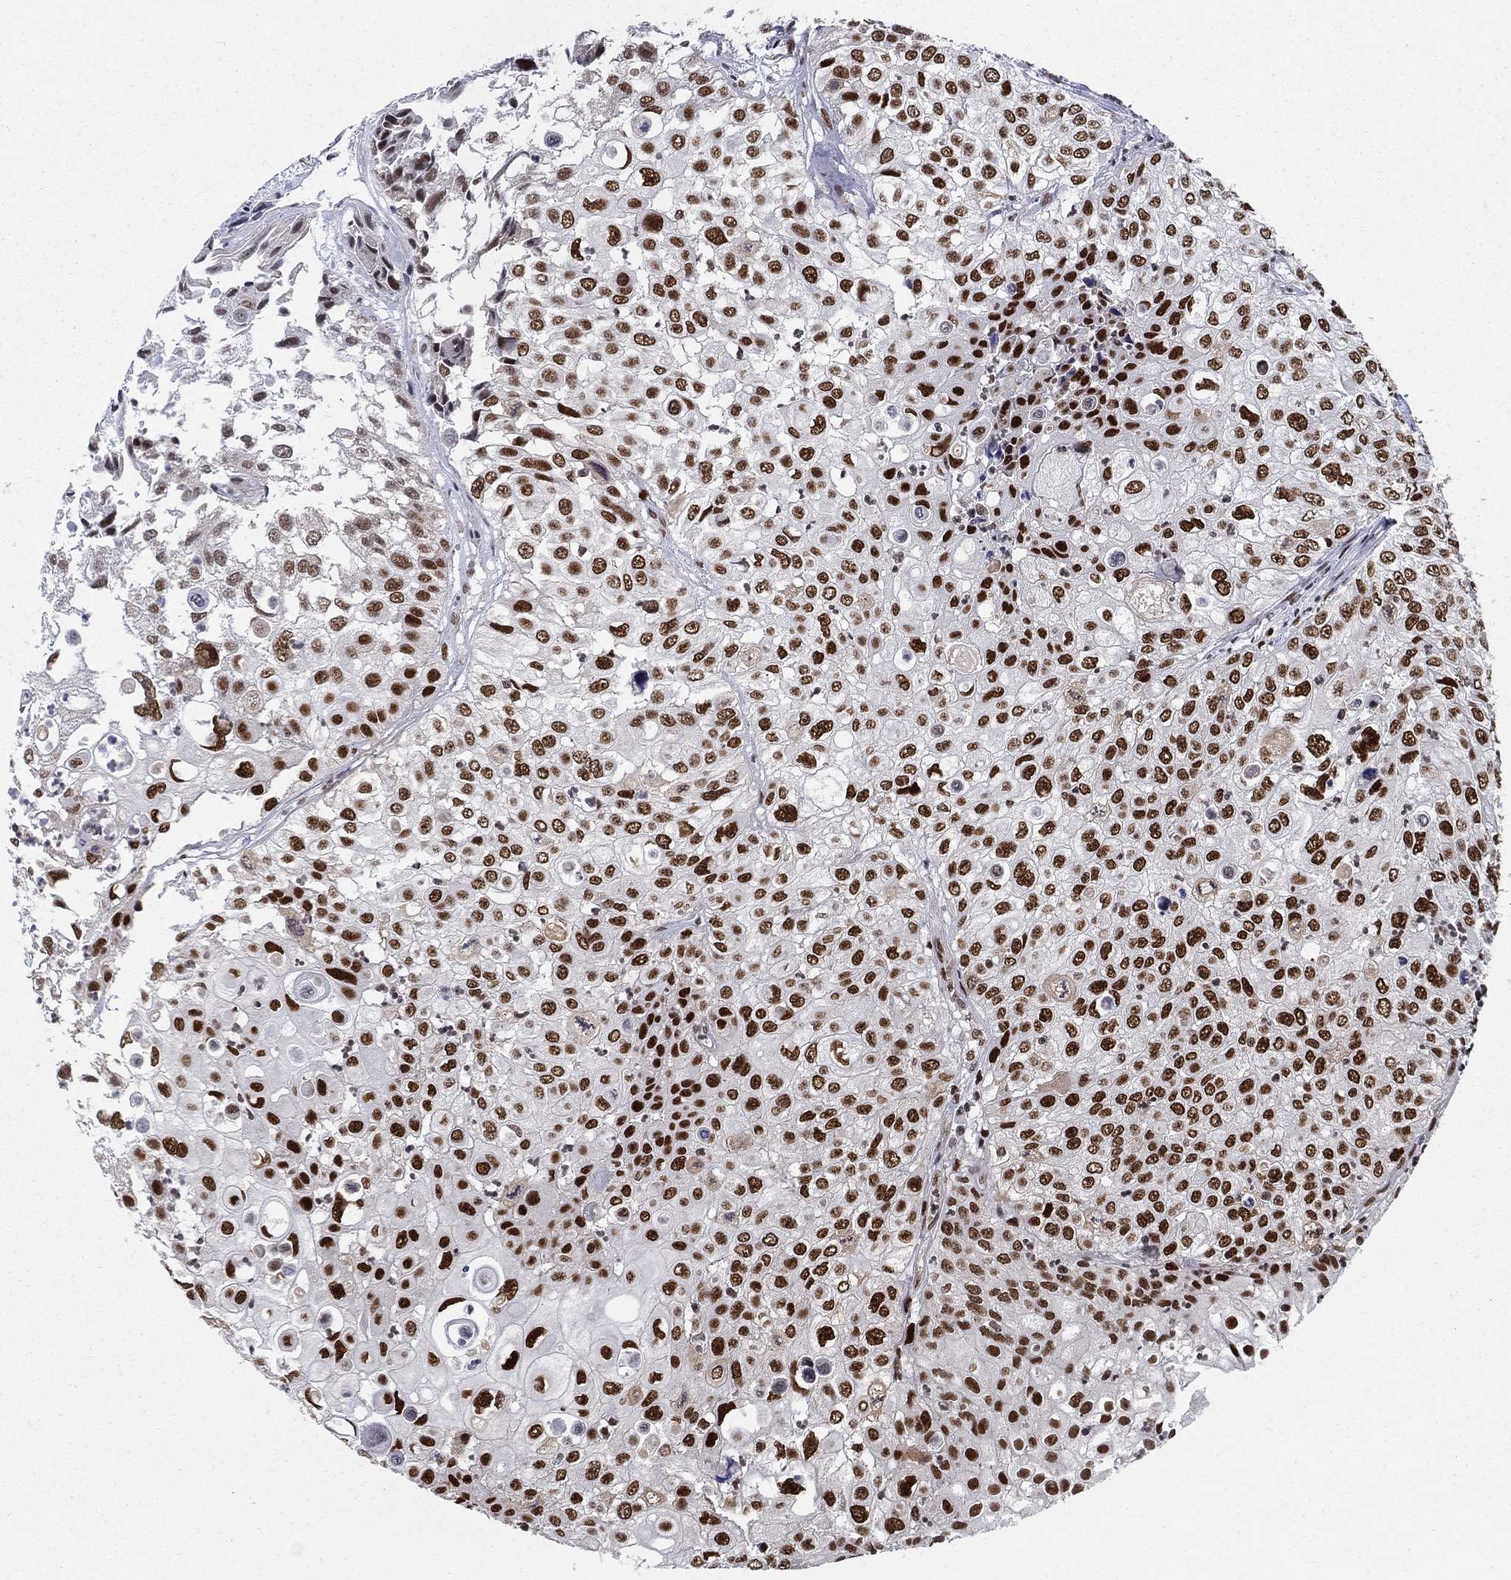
{"staining": {"intensity": "strong", "quantity": ">75%", "location": "nuclear"}, "tissue": "urothelial cancer", "cell_type": "Tumor cells", "image_type": "cancer", "snomed": [{"axis": "morphology", "description": "Urothelial carcinoma, High grade"}, {"axis": "topography", "description": "Urinary bladder"}], "caption": "Immunohistochemistry photomicrograph of neoplastic tissue: urothelial carcinoma (high-grade) stained using IHC demonstrates high levels of strong protein expression localized specifically in the nuclear of tumor cells, appearing as a nuclear brown color.", "gene": "RPRD1B", "patient": {"sex": "female", "age": 79}}